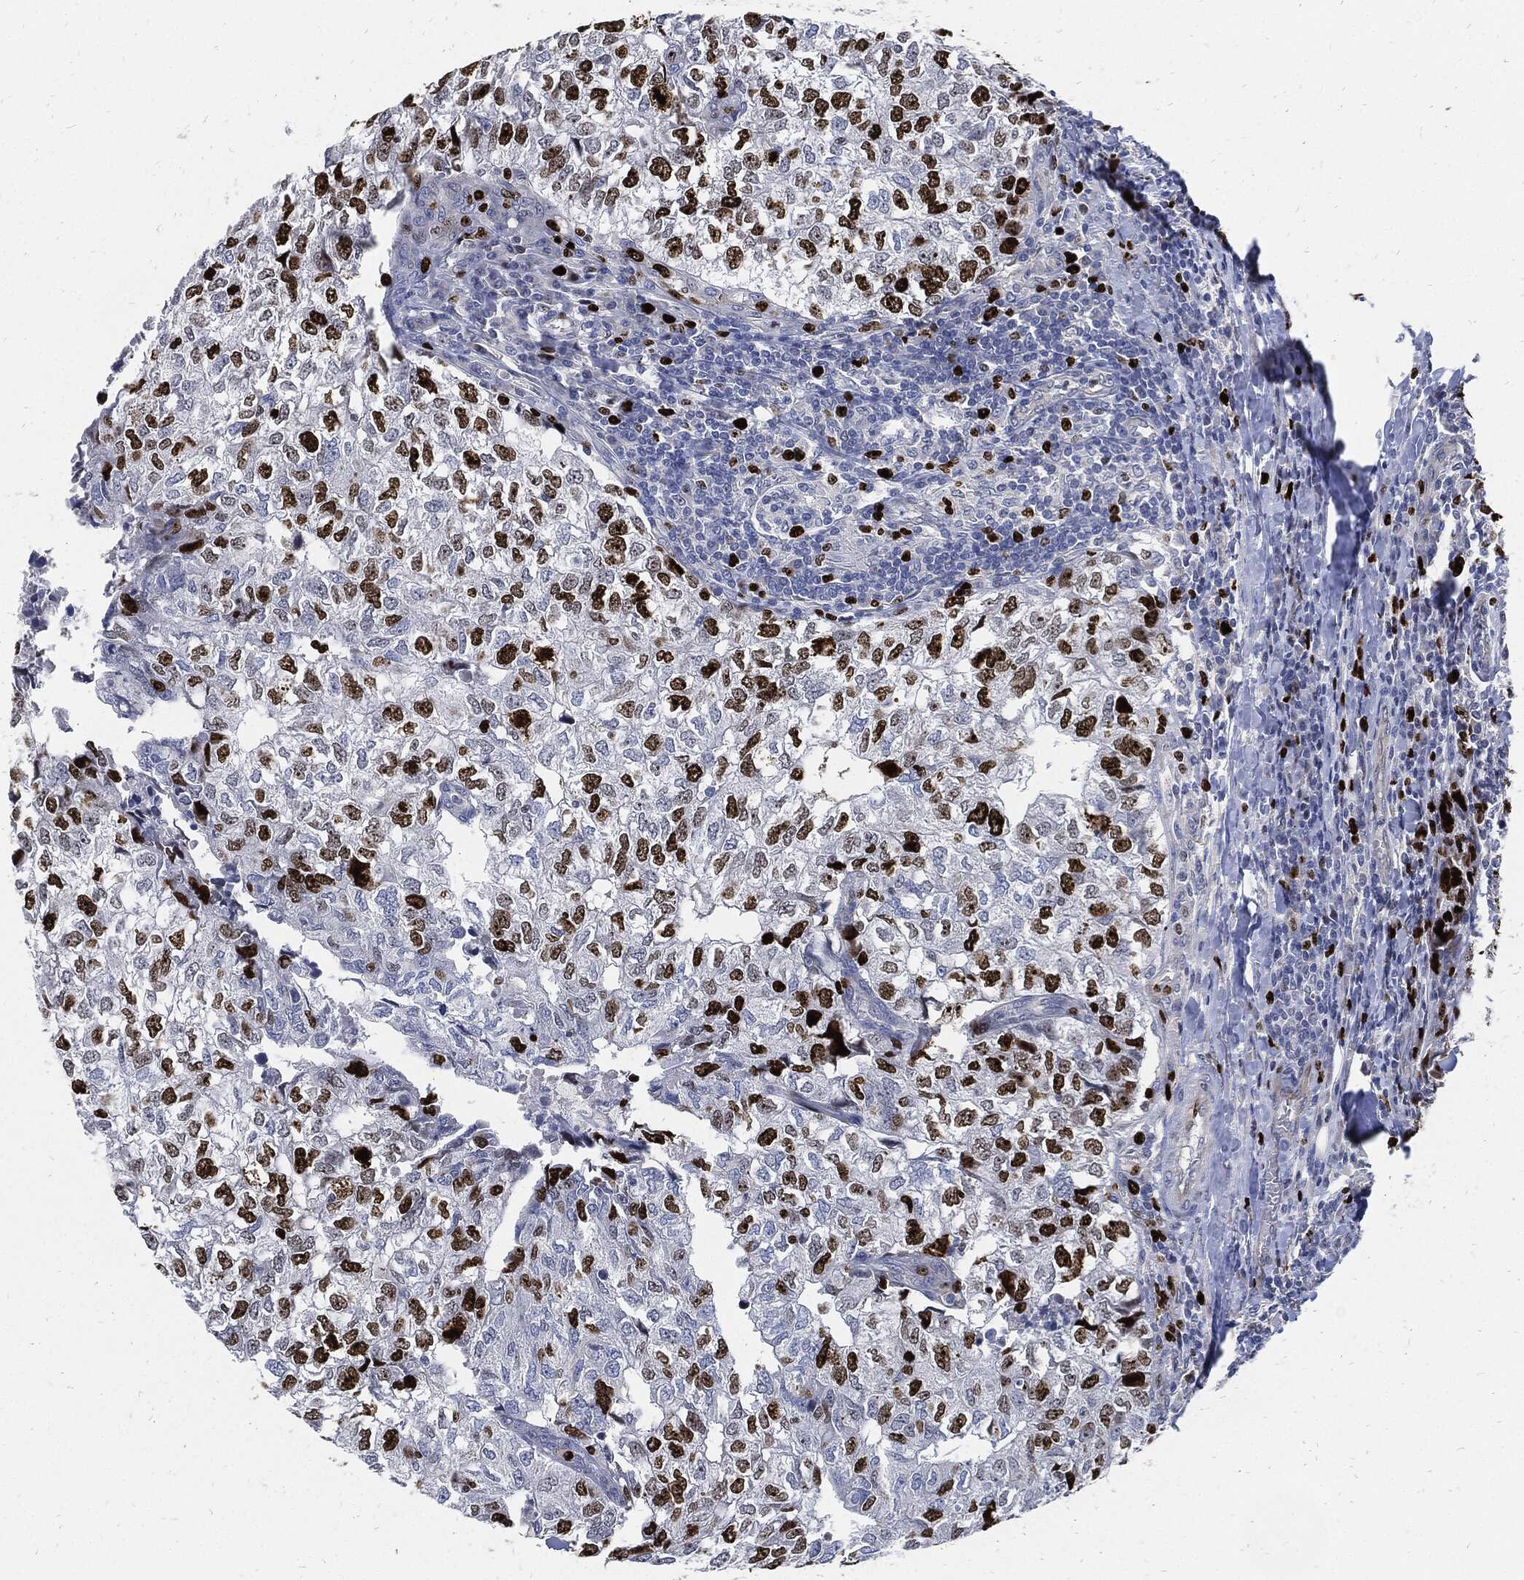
{"staining": {"intensity": "strong", "quantity": "25%-75%", "location": "nuclear"}, "tissue": "breast cancer", "cell_type": "Tumor cells", "image_type": "cancer", "snomed": [{"axis": "morphology", "description": "Duct carcinoma"}, {"axis": "topography", "description": "Breast"}], "caption": "Immunohistochemistry image of breast cancer (infiltrating ductal carcinoma) stained for a protein (brown), which reveals high levels of strong nuclear staining in about 25%-75% of tumor cells.", "gene": "MKI67", "patient": {"sex": "female", "age": 30}}